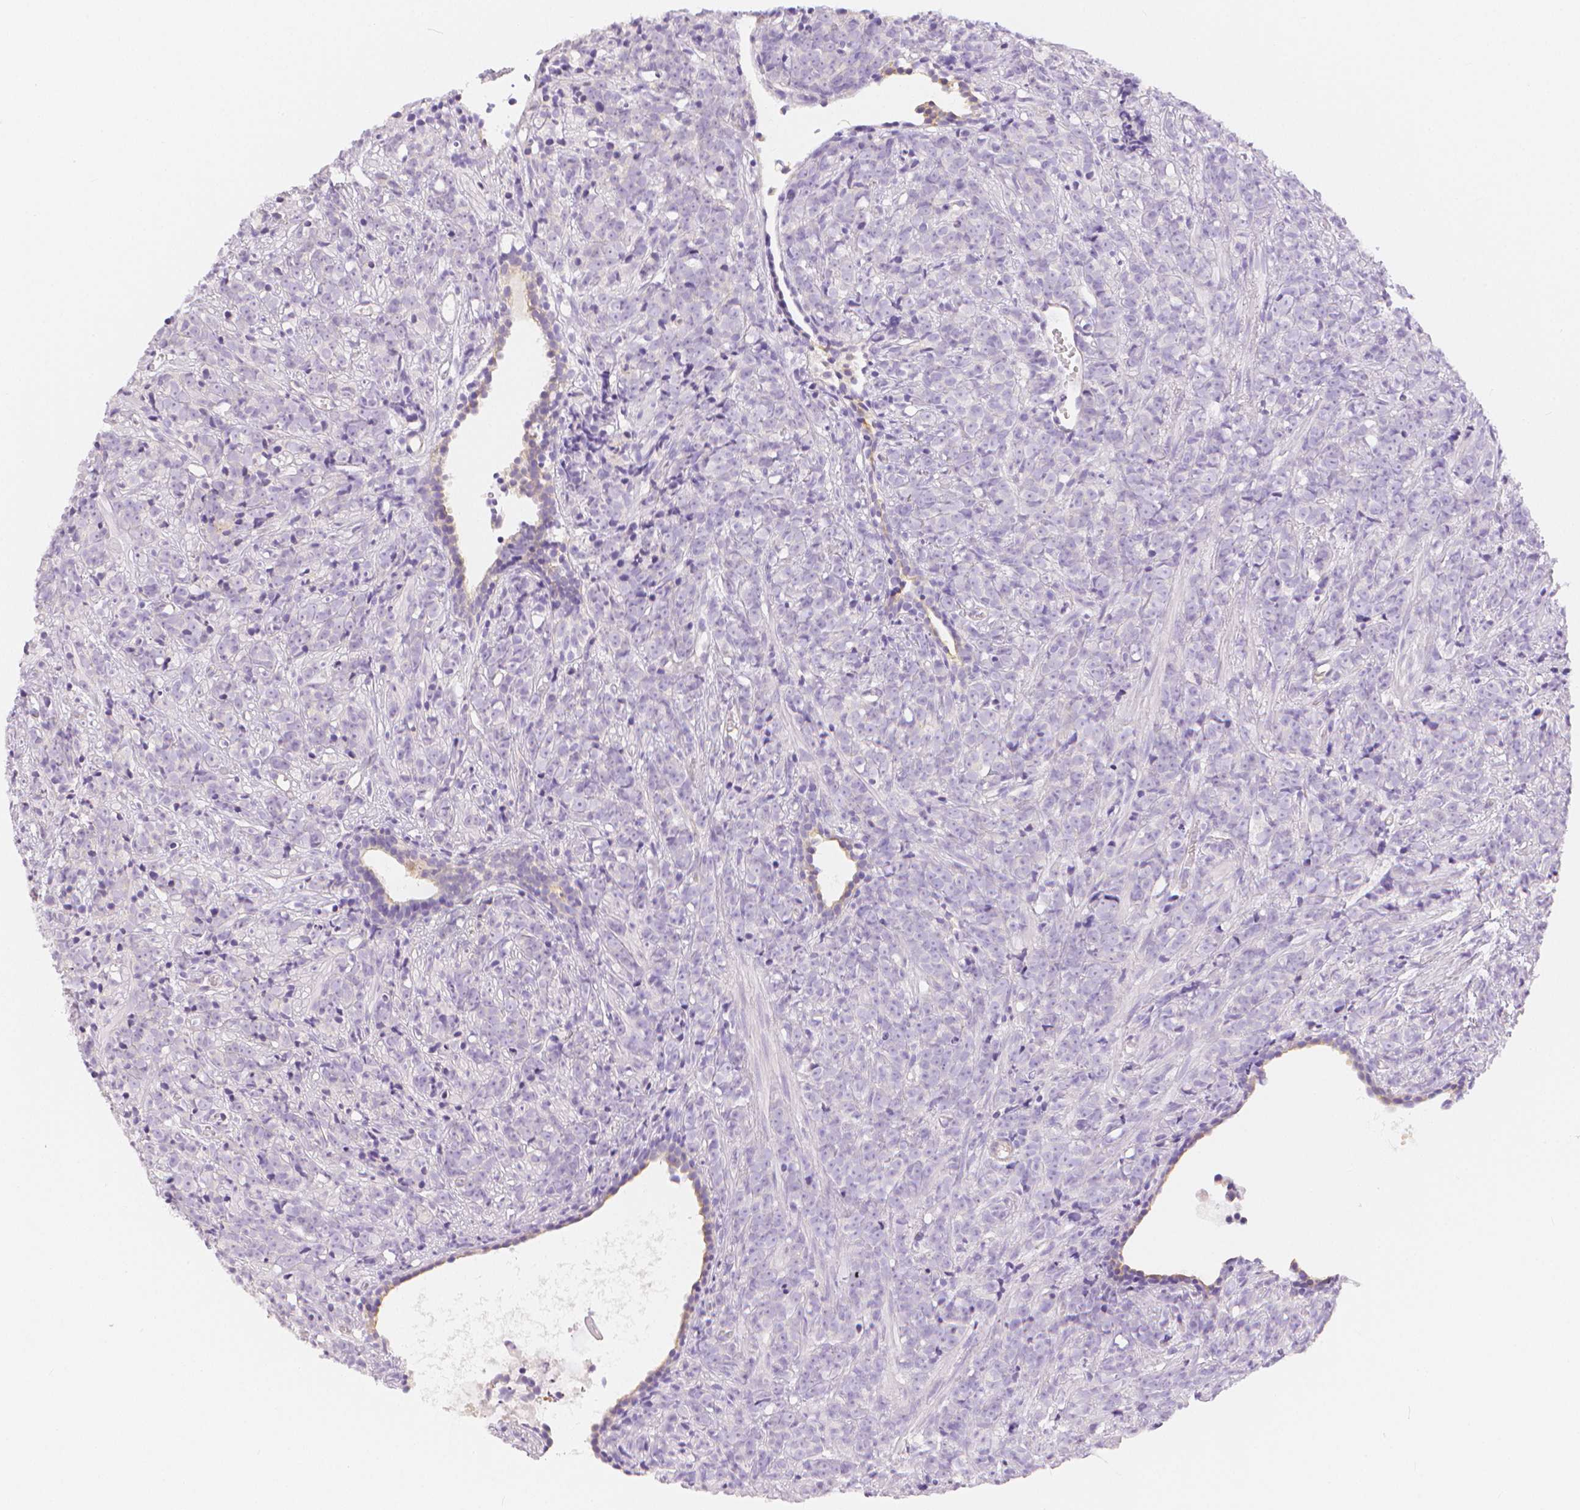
{"staining": {"intensity": "negative", "quantity": "none", "location": "none"}, "tissue": "prostate cancer", "cell_type": "Tumor cells", "image_type": "cancer", "snomed": [{"axis": "morphology", "description": "Adenocarcinoma, High grade"}, {"axis": "topography", "description": "Prostate"}], "caption": "This is a micrograph of IHC staining of high-grade adenocarcinoma (prostate), which shows no expression in tumor cells.", "gene": "SLC27A5", "patient": {"sex": "male", "age": 81}}